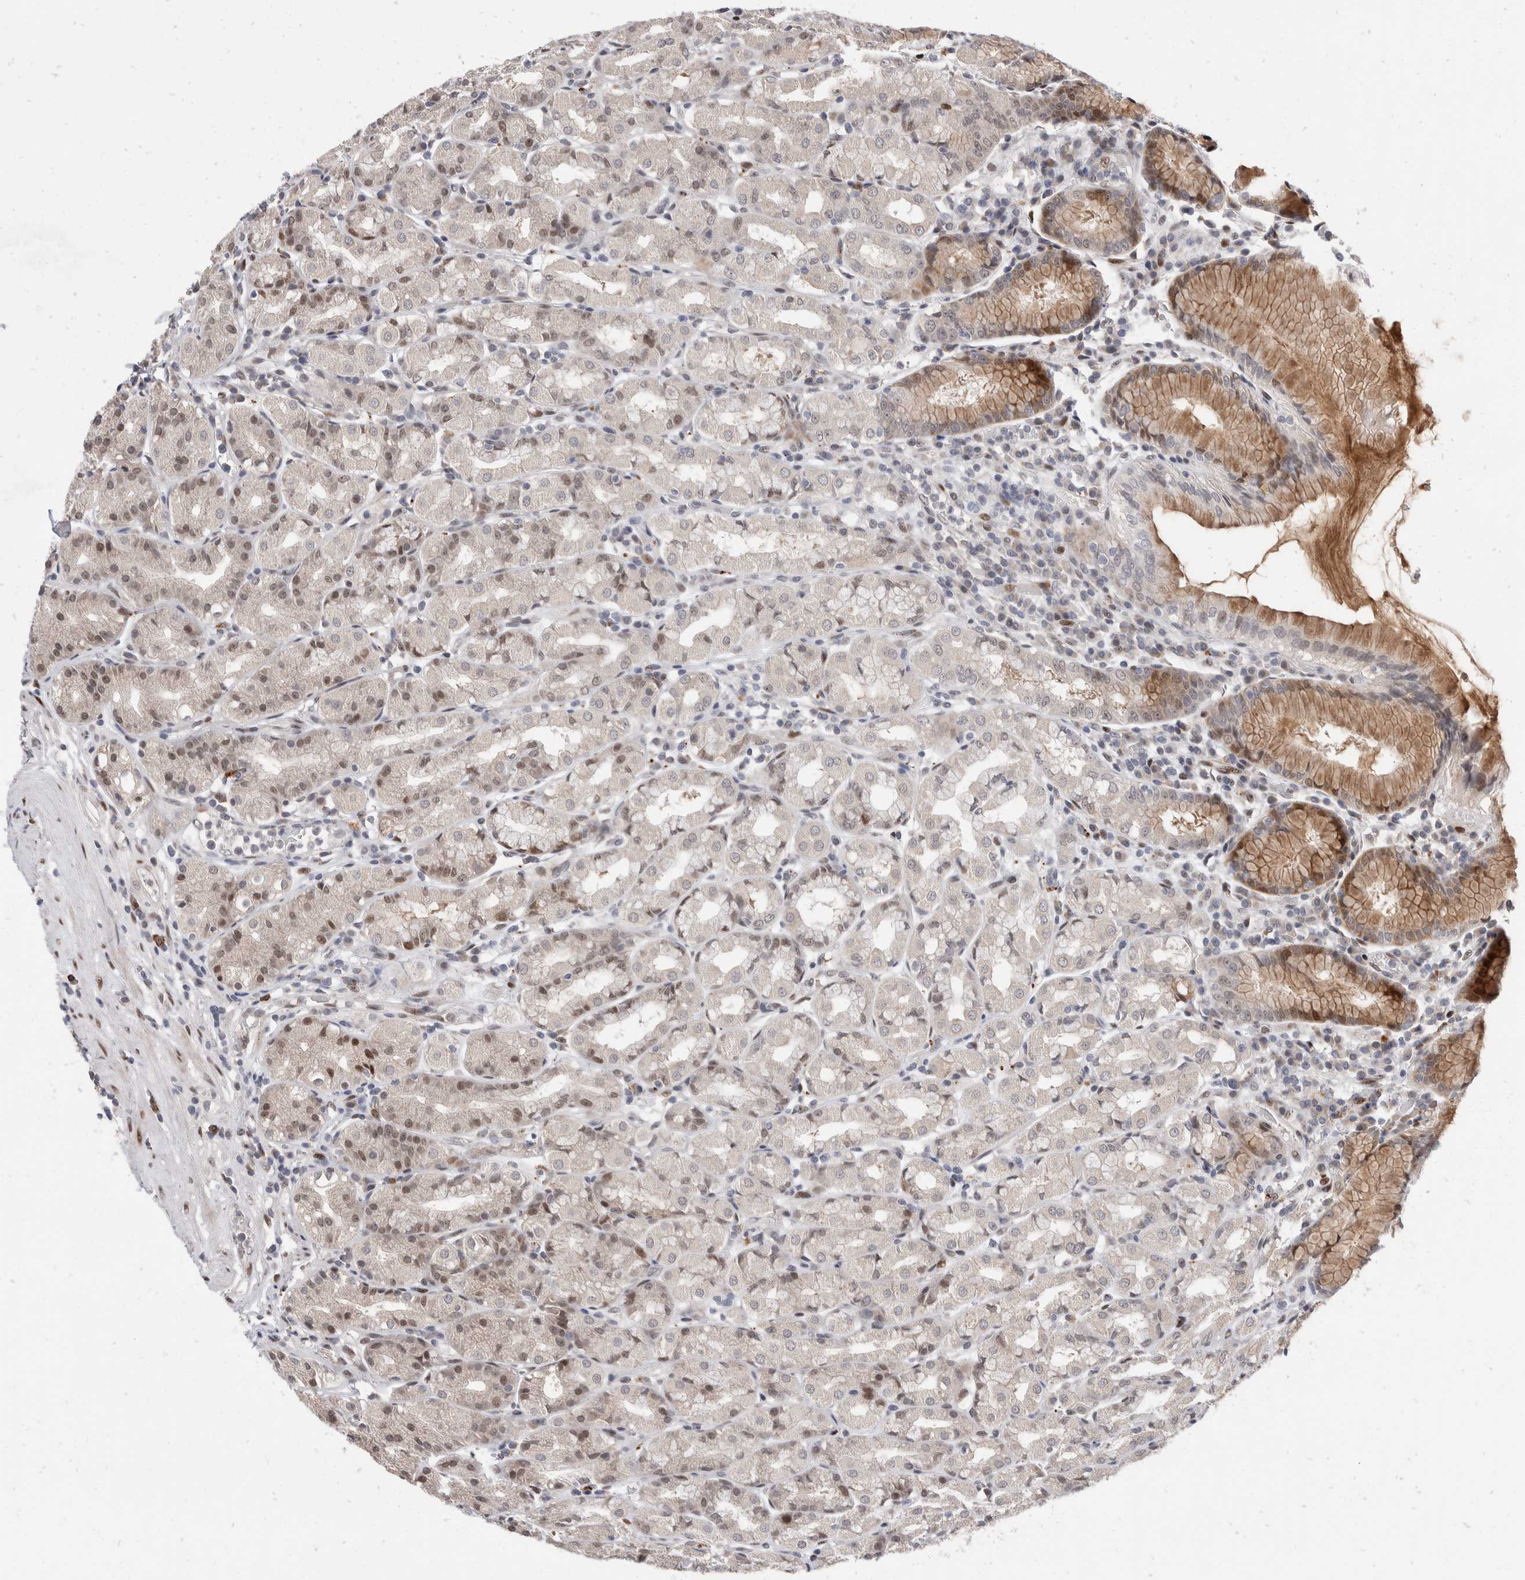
{"staining": {"intensity": "moderate", "quantity": "<25%", "location": "cytoplasmic/membranous,nuclear"}, "tissue": "stomach", "cell_type": "Glandular cells", "image_type": "normal", "snomed": [{"axis": "morphology", "description": "Normal tissue, NOS"}, {"axis": "topography", "description": "Stomach, lower"}], "caption": "The image displays immunohistochemical staining of benign stomach. There is moderate cytoplasmic/membranous,nuclear positivity is appreciated in about <25% of glandular cells.", "gene": "ZNF703", "patient": {"sex": "female", "age": 56}}